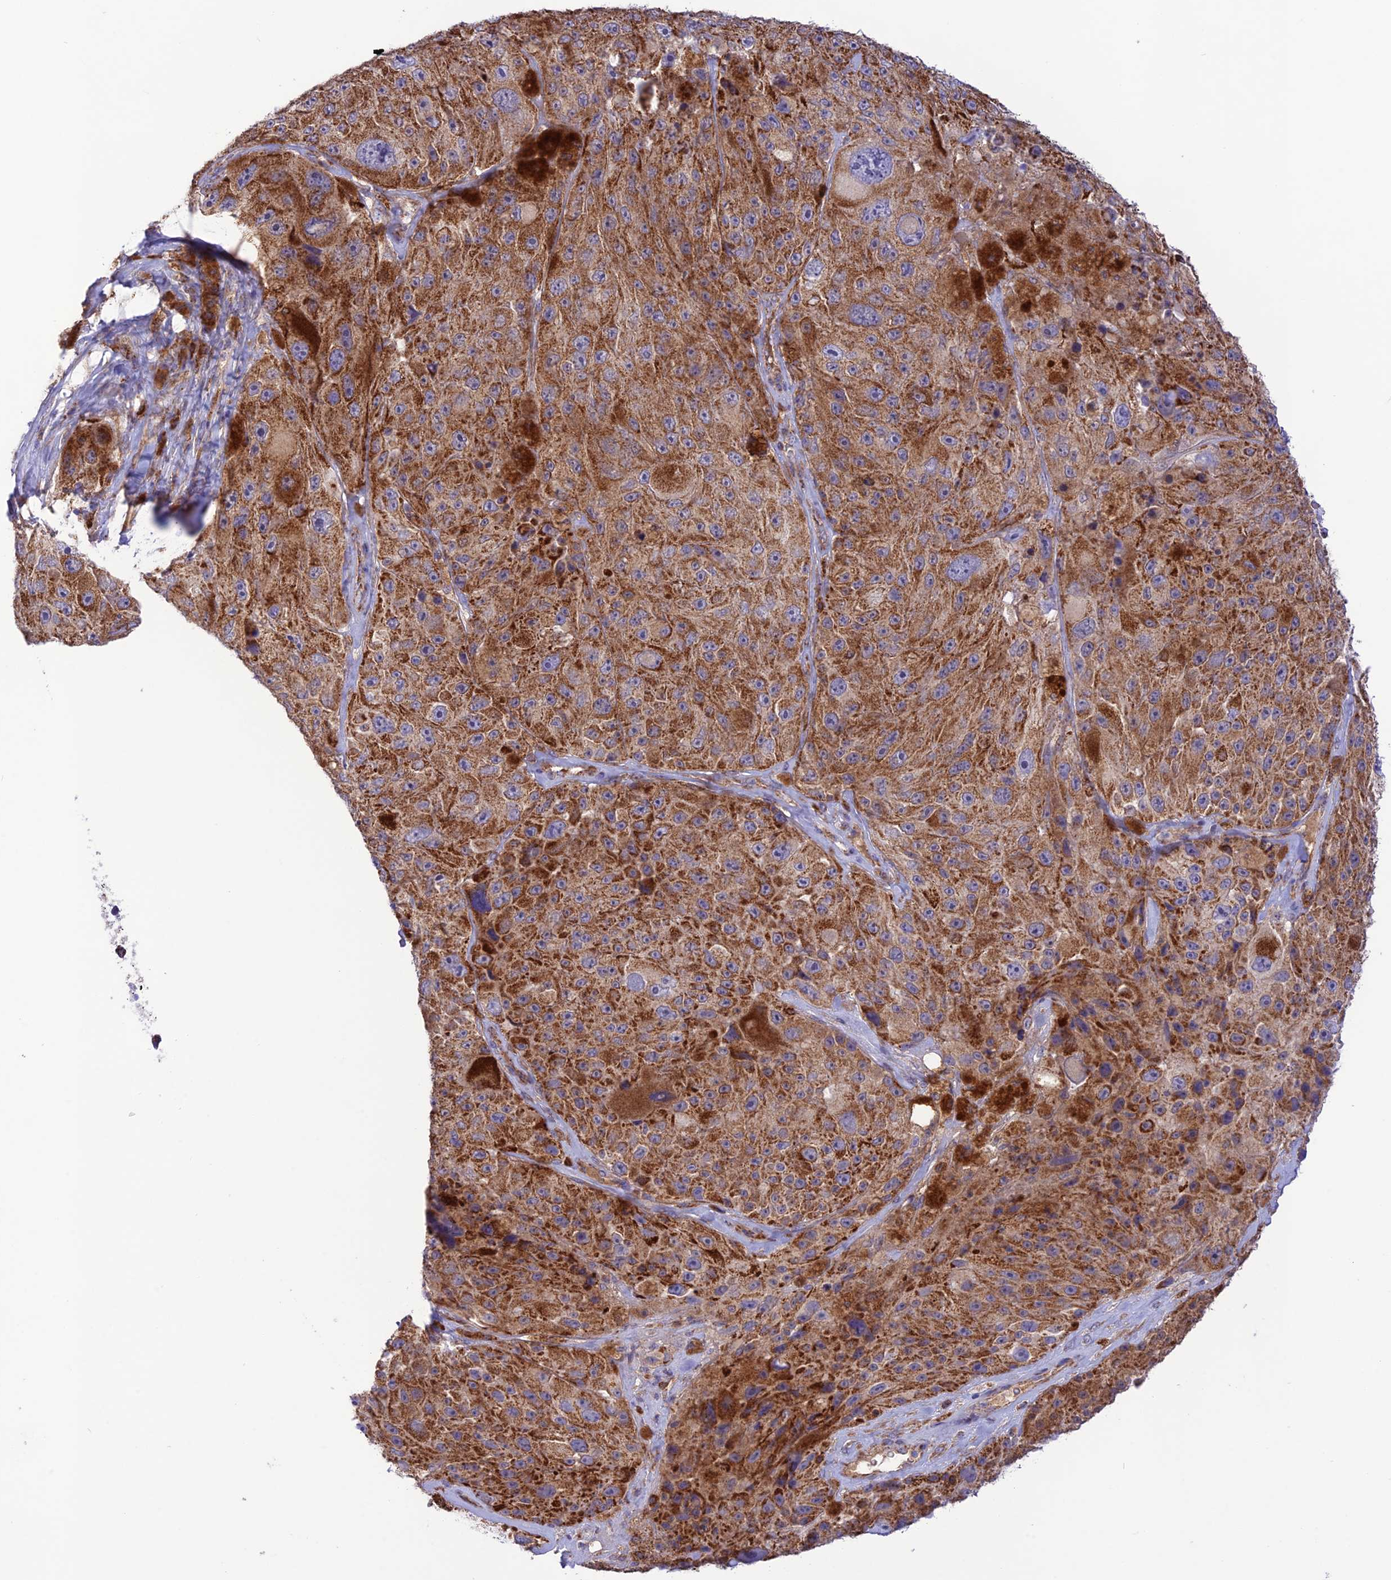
{"staining": {"intensity": "strong", "quantity": ">75%", "location": "cytoplasmic/membranous"}, "tissue": "melanoma", "cell_type": "Tumor cells", "image_type": "cancer", "snomed": [{"axis": "morphology", "description": "Malignant melanoma, Metastatic site"}, {"axis": "topography", "description": "Lymph node"}], "caption": "Protein staining of malignant melanoma (metastatic site) tissue shows strong cytoplasmic/membranous positivity in approximately >75% of tumor cells. The protein of interest is stained brown, and the nuclei are stained in blue (DAB (3,3'-diaminobenzidine) IHC with brightfield microscopy, high magnification).", "gene": "UAP1L1", "patient": {"sex": "male", "age": 62}}